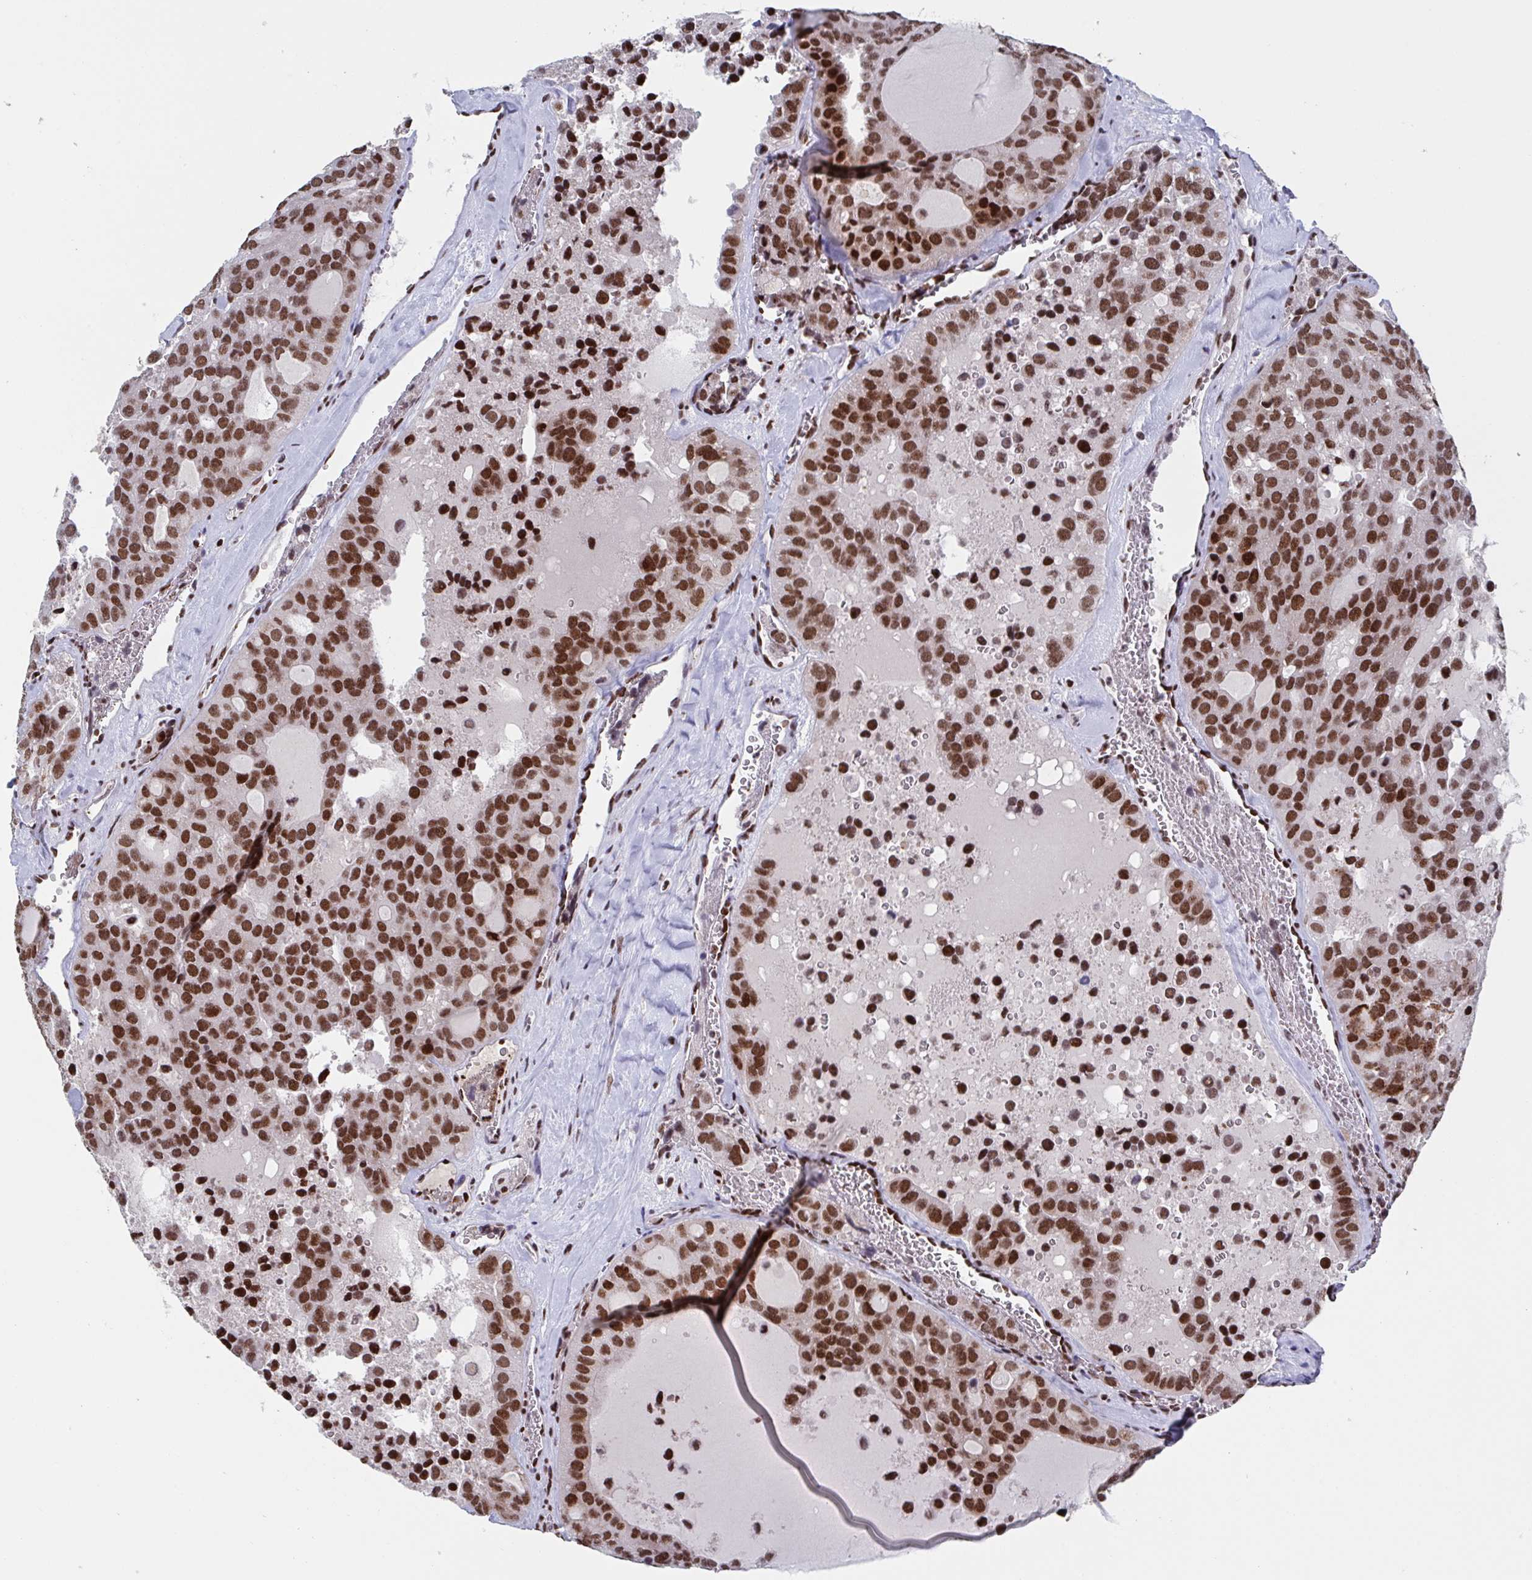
{"staining": {"intensity": "strong", "quantity": ">75%", "location": "nuclear"}, "tissue": "thyroid cancer", "cell_type": "Tumor cells", "image_type": "cancer", "snomed": [{"axis": "morphology", "description": "Follicular adenoma carcinoma, NOS"}, {"axis": "topography", "description": "Thyroid gland"}], "caption": "This micrograph exhibits follicular adenoma carcinoma (thyroid) stained with IHC to label a protein in brown. The nuclear of tumor cells show strong positivity for the protein. Nuclei are counter-stained blue.", "gene": "ZNF607", "patient": {"sex": "male", "age": 75}}